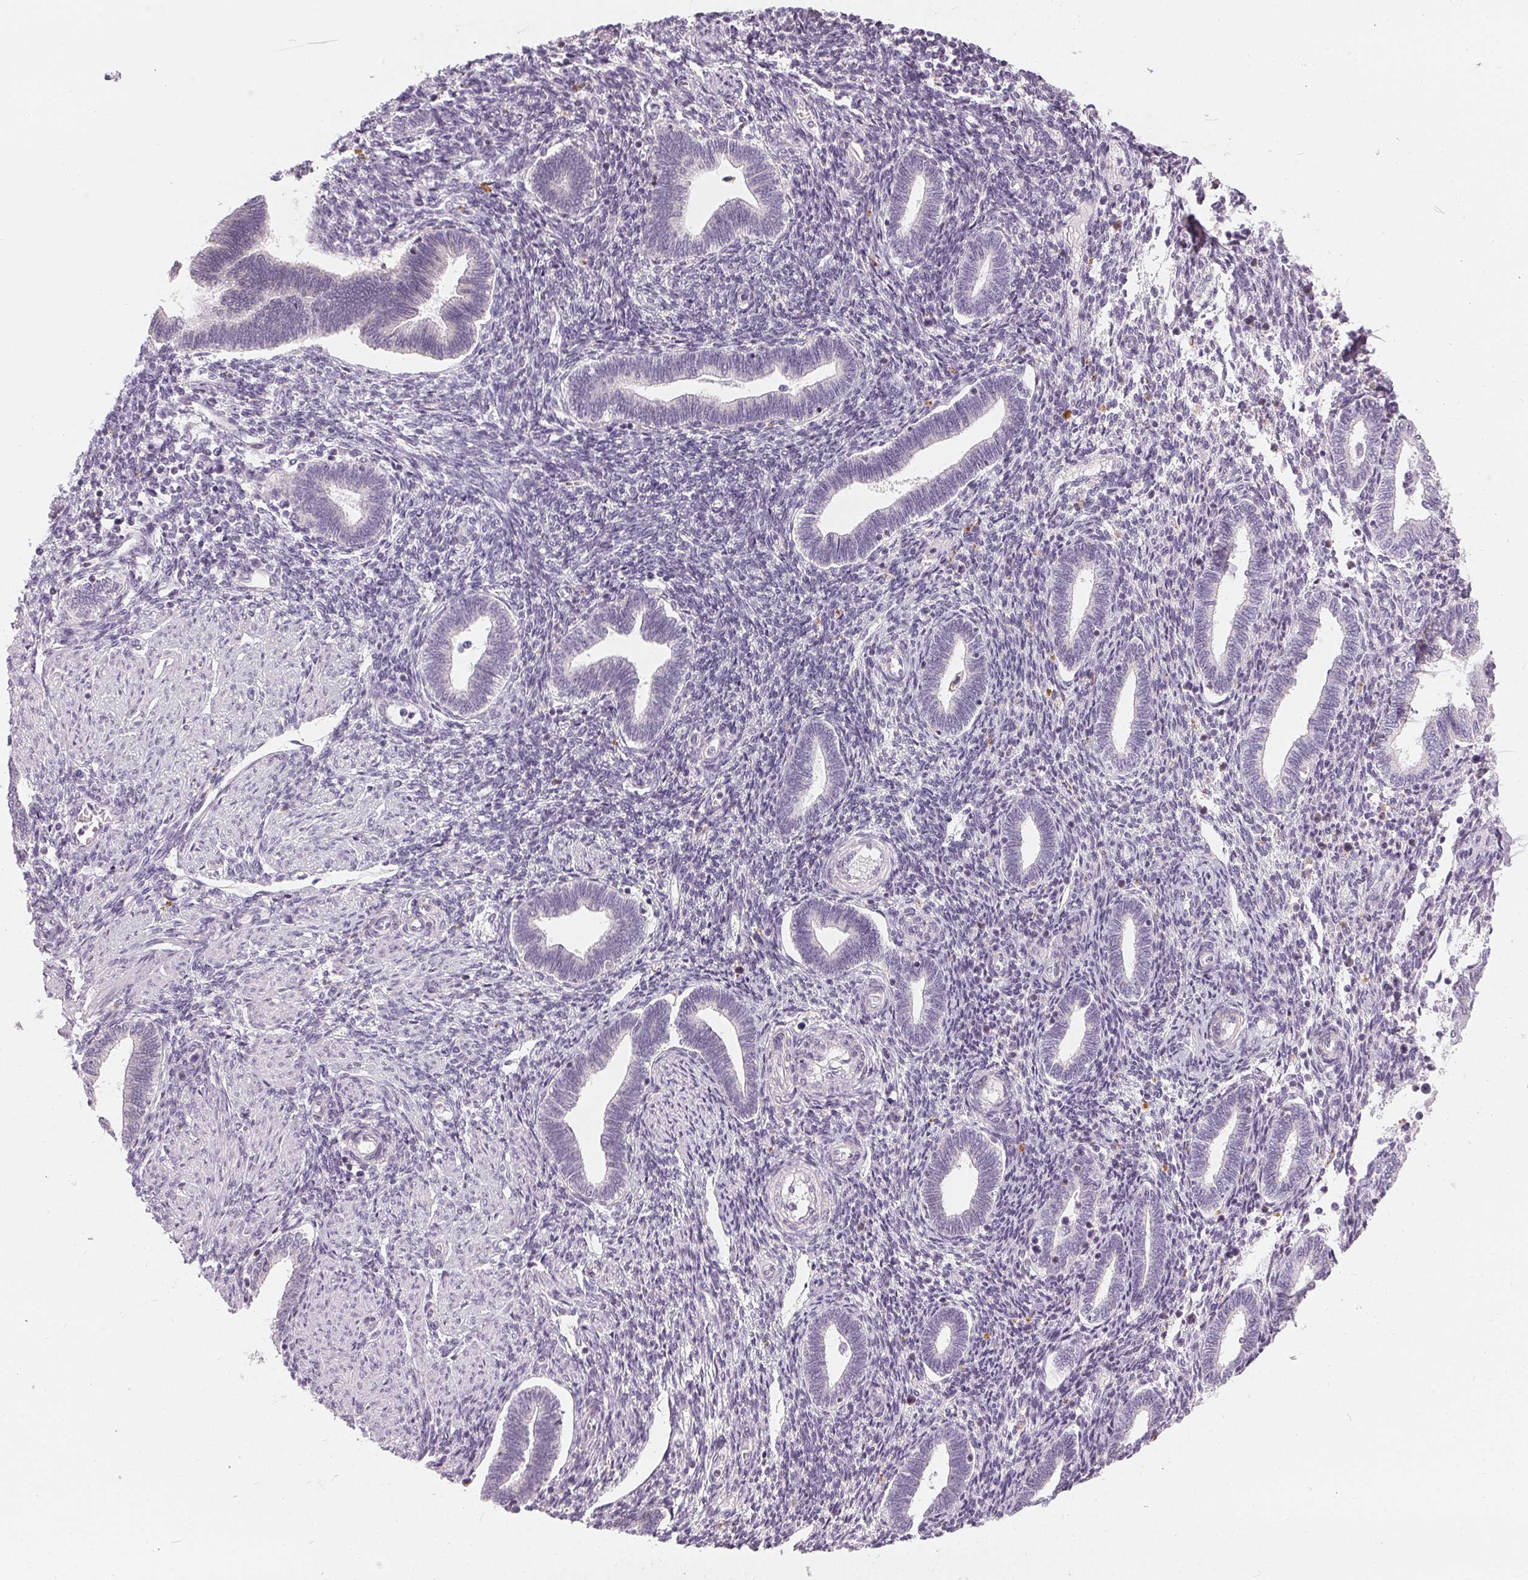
{"staining": {"intensity": "negative", "quantity": "none", "location": "none"}, "tissue": "endometrium", "cell_type": "Cells in endometrial stroma", "image_type": "normal", "snomed": [{"axis": "morphology", "description": "Normal tissue, NOS"}, {"axis": "topography", "description": "Endometrium"}], "caption": "Image shows no significant protein positivity in cells in endometrial stroma of benign endometrium.", "gene": "HOPX", "patient": {"sex": "female", "age": 42}}